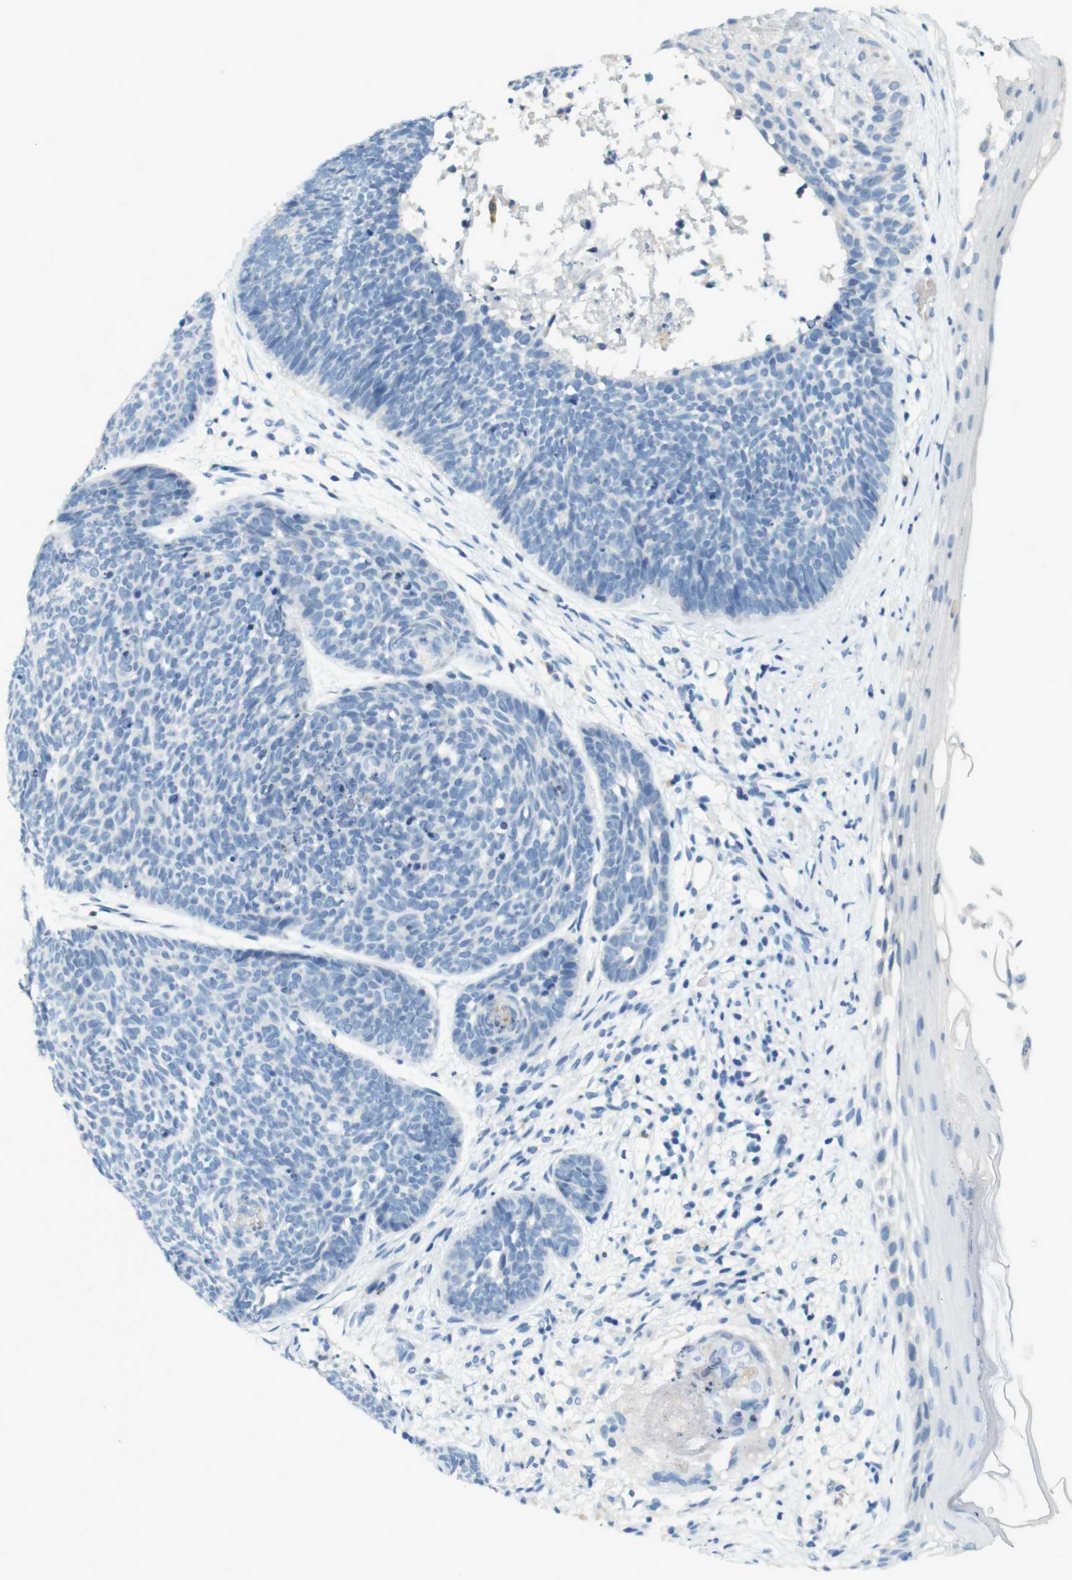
{"staining": {"intensity": "negative", "quantity": "none", "location": "none"}, "tissue": "skin cancer", "cell_type": "Tumor cells", "image_type": "cancer", "snomed": [{"axis": "morphology", "description": "Basal cell carcinoma"}, {"axis": "topography", "description": "Skin"}], "caption": "A photomicrograph of skin basal cell carcinoma stained for a protein displays no brown staining in tumor cells.", "gene": "LRRK2", "patient": {"sex": "female", "age": 70}}